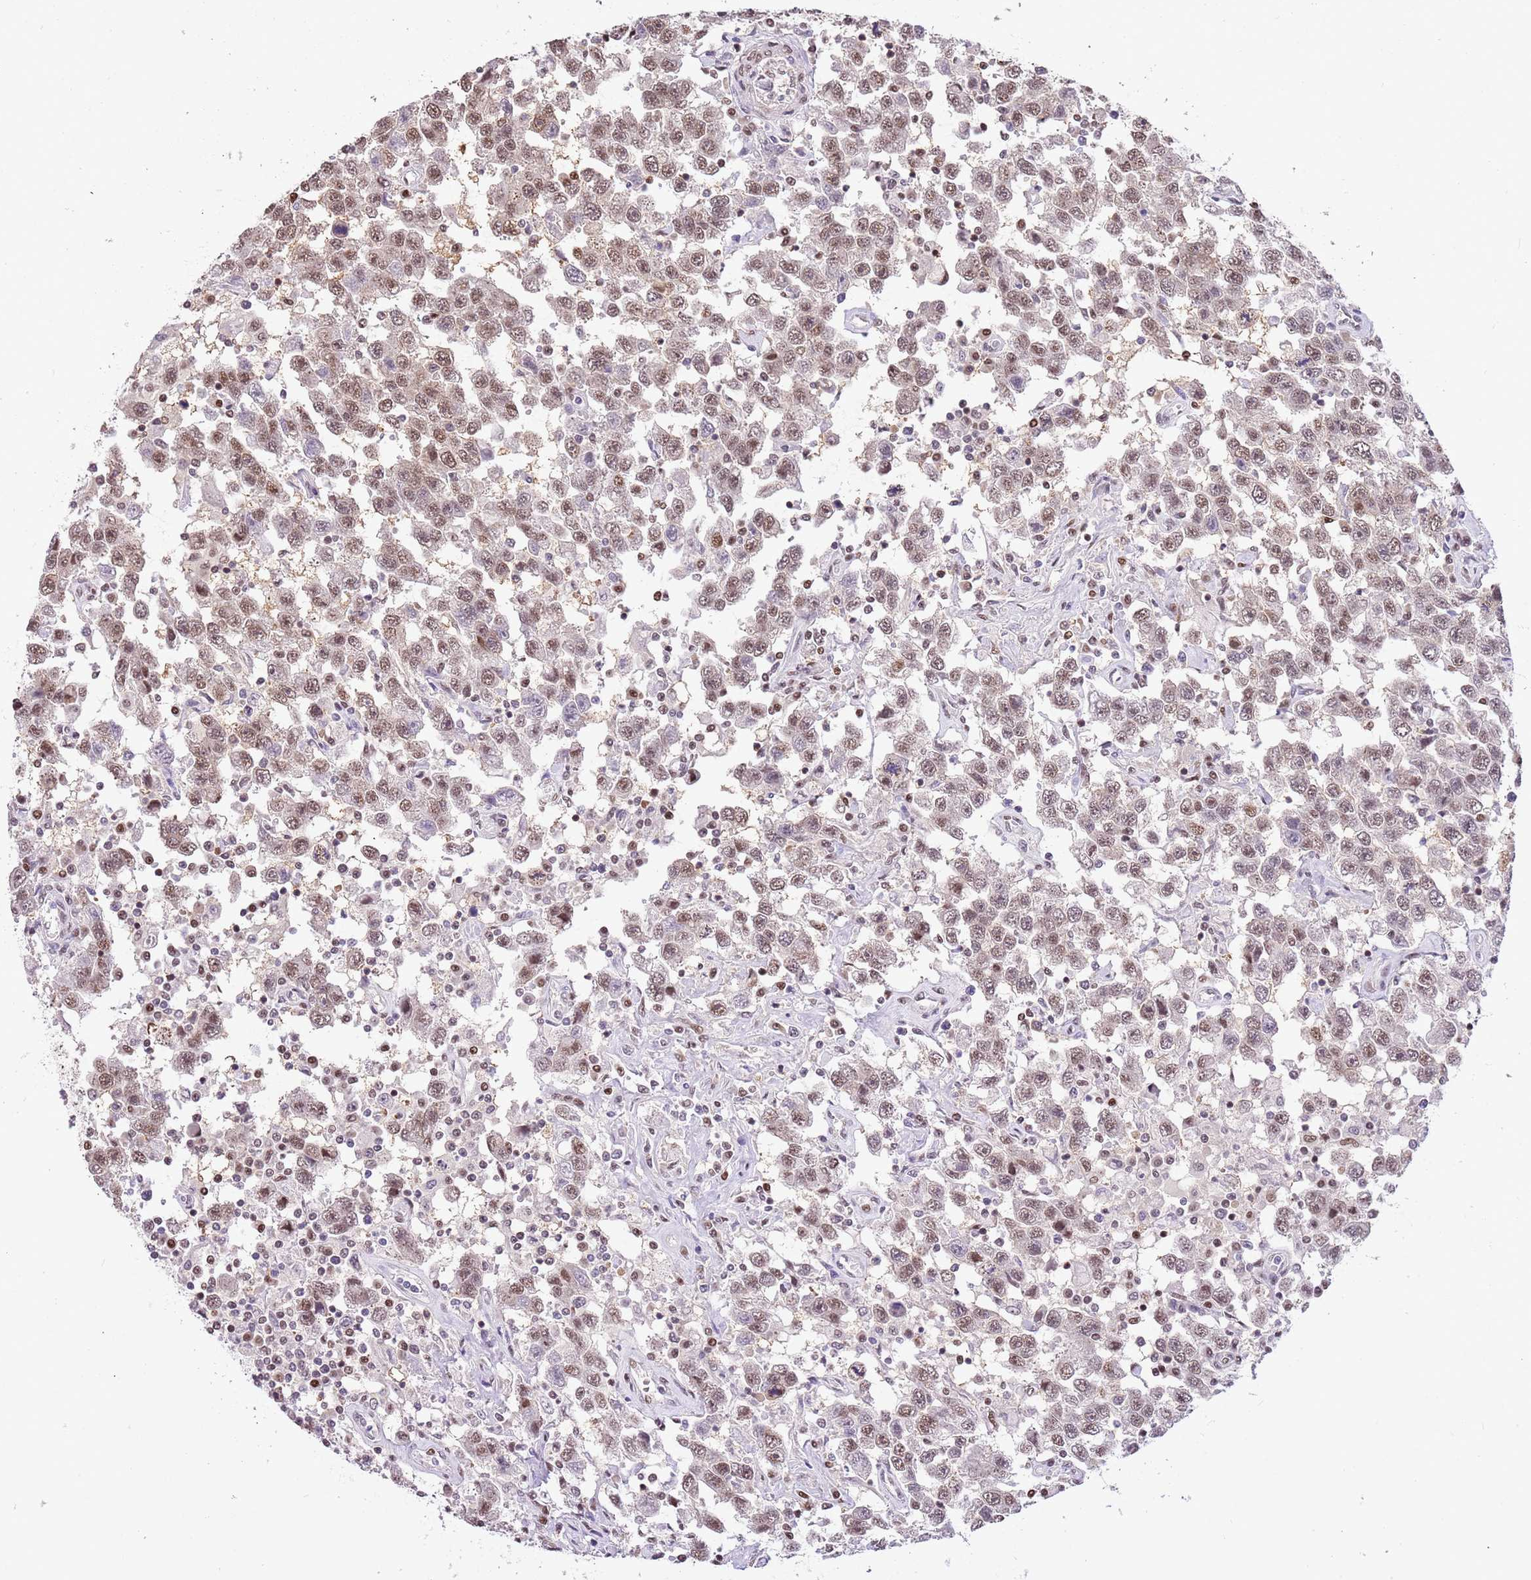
{"staining": {"intensity": "weak", "quantity": ">75%", "location": "nuclear"}, "tissue": "testis cancer", "cell_type": "Tumor cells", "image_type": "cancer", "snomed": [{"axis": "morphology", "description": "Seminoma, NOS"}, {"axis": "topography", "description": "Testis"}], "caption": "DAB immunohistochemical staining of seminoma (testis) exhibits weak nuclear protein expression in approximately >75% of tumor cells.", "gene": "RFK", "patient": {"sex": "male", "age": 41}}